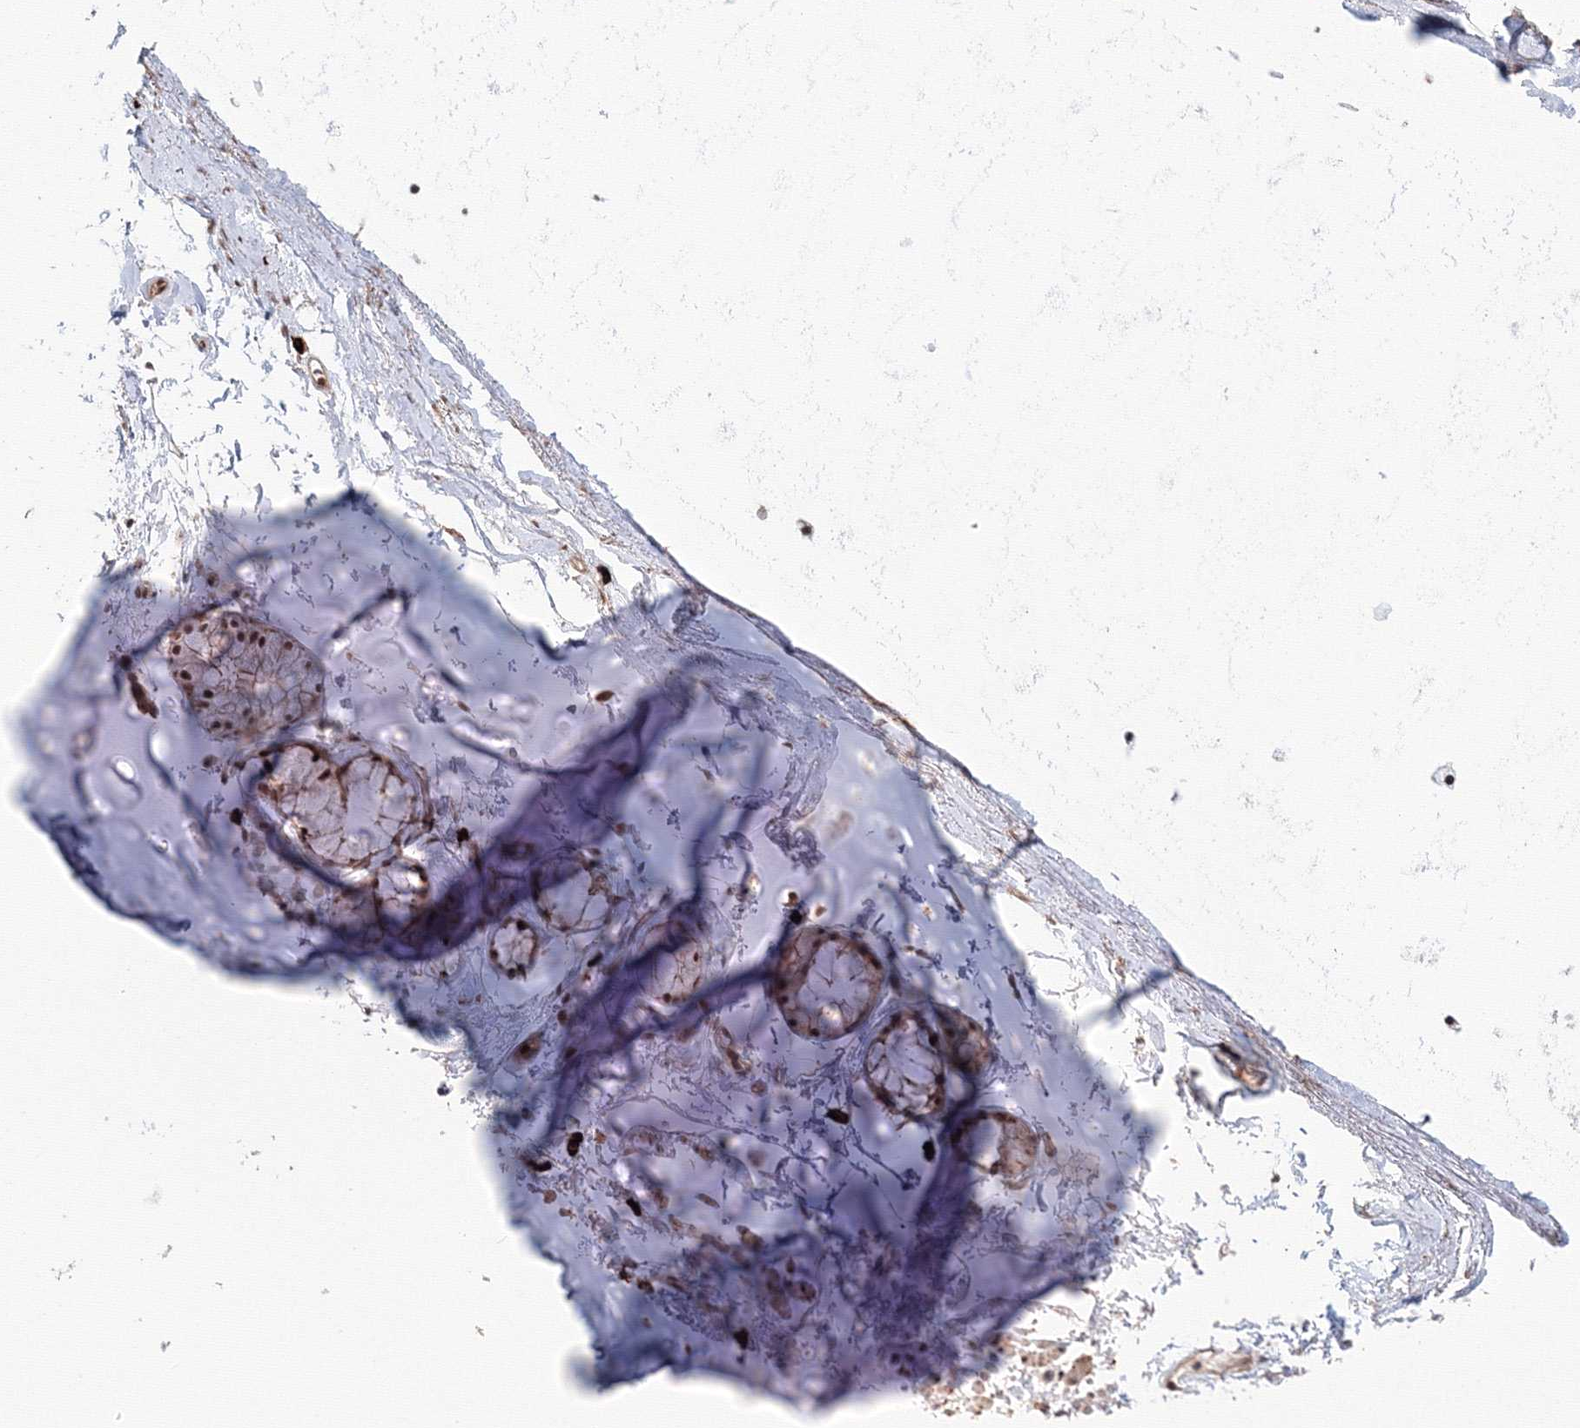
{"staining": {"intensity": "moderate", "quantity": "<25%", "location": "cytoplasmic/membranous"}, "tissue": "adipose tissue", "cell_type": "Adipocytes", "image_type": "normal", "snomed": [{"axis": "morphology", "description": "Normal tissue, NOS"}, {"axis": "topography", "description": "Cartilage tissue"}, {"axis": "topography", "description": "Bronchus"}], "caption": "The immunohistochemical stain shows moderate cytoplasmic/membranous positivity in adipocytes of unremarkable adipose tissue. (DAB (3,3'-diaminobenzidine) = brown stain, brightfield microscopy at high magnification).", "gene": "SH3PXD2A", "patient": {"sex": "female", "age": 73}}